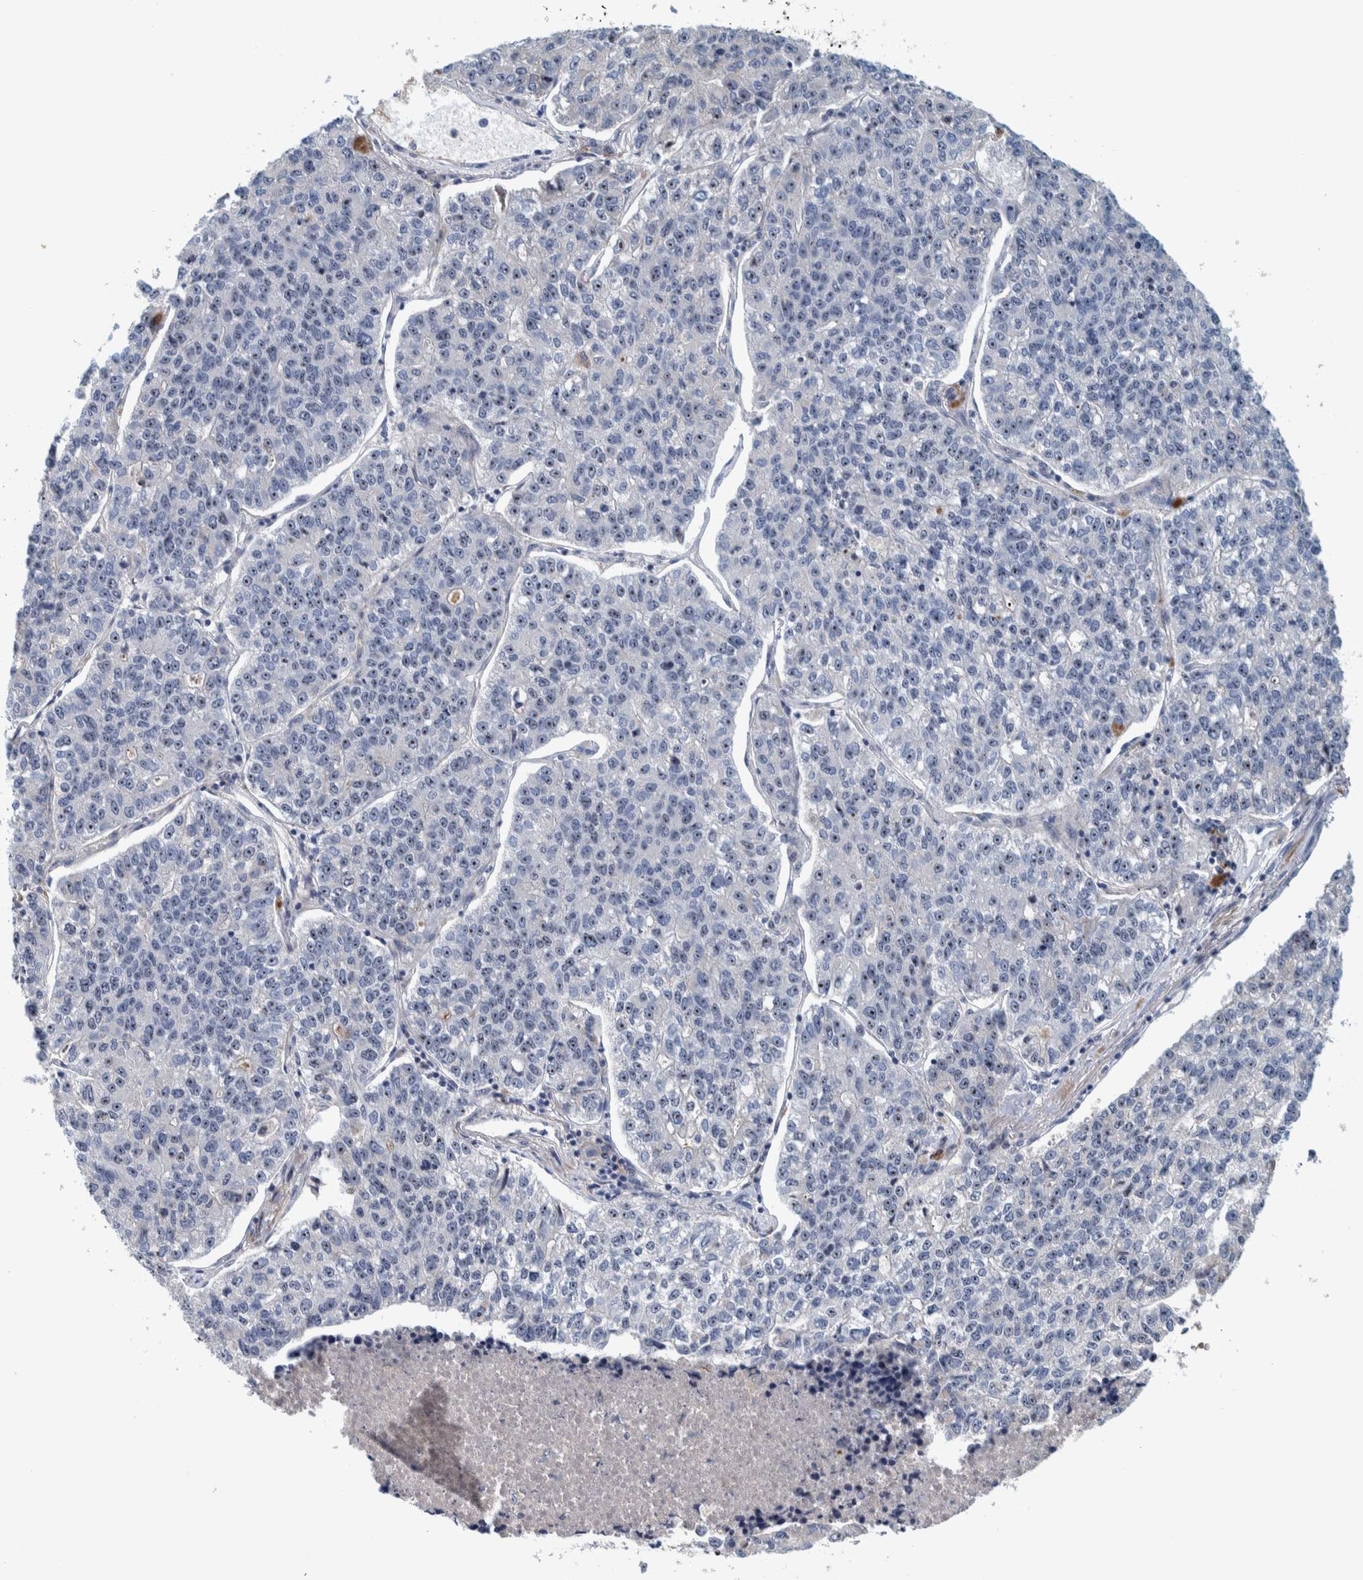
{"staining": {"intensity": "moderate", "quantity": "25%-75%", "location": "nuclear"}, "tissue": "lung cancer", "cell_type": "Tumor cells", "image_type": "cancer", "snomed": [{"axis": "morphology", "description": "Adenocarcinoma, NOS"}, {"axis": "topography", "description": "Lung"}], "caption": "Lung adenocarcinoma stained with immunohistochemistry displays moderate nuclear expression in approximately 25%-75% of tumor cells.", "gene": "NOL11", "patient": {"sex": "male", "age": 49}}